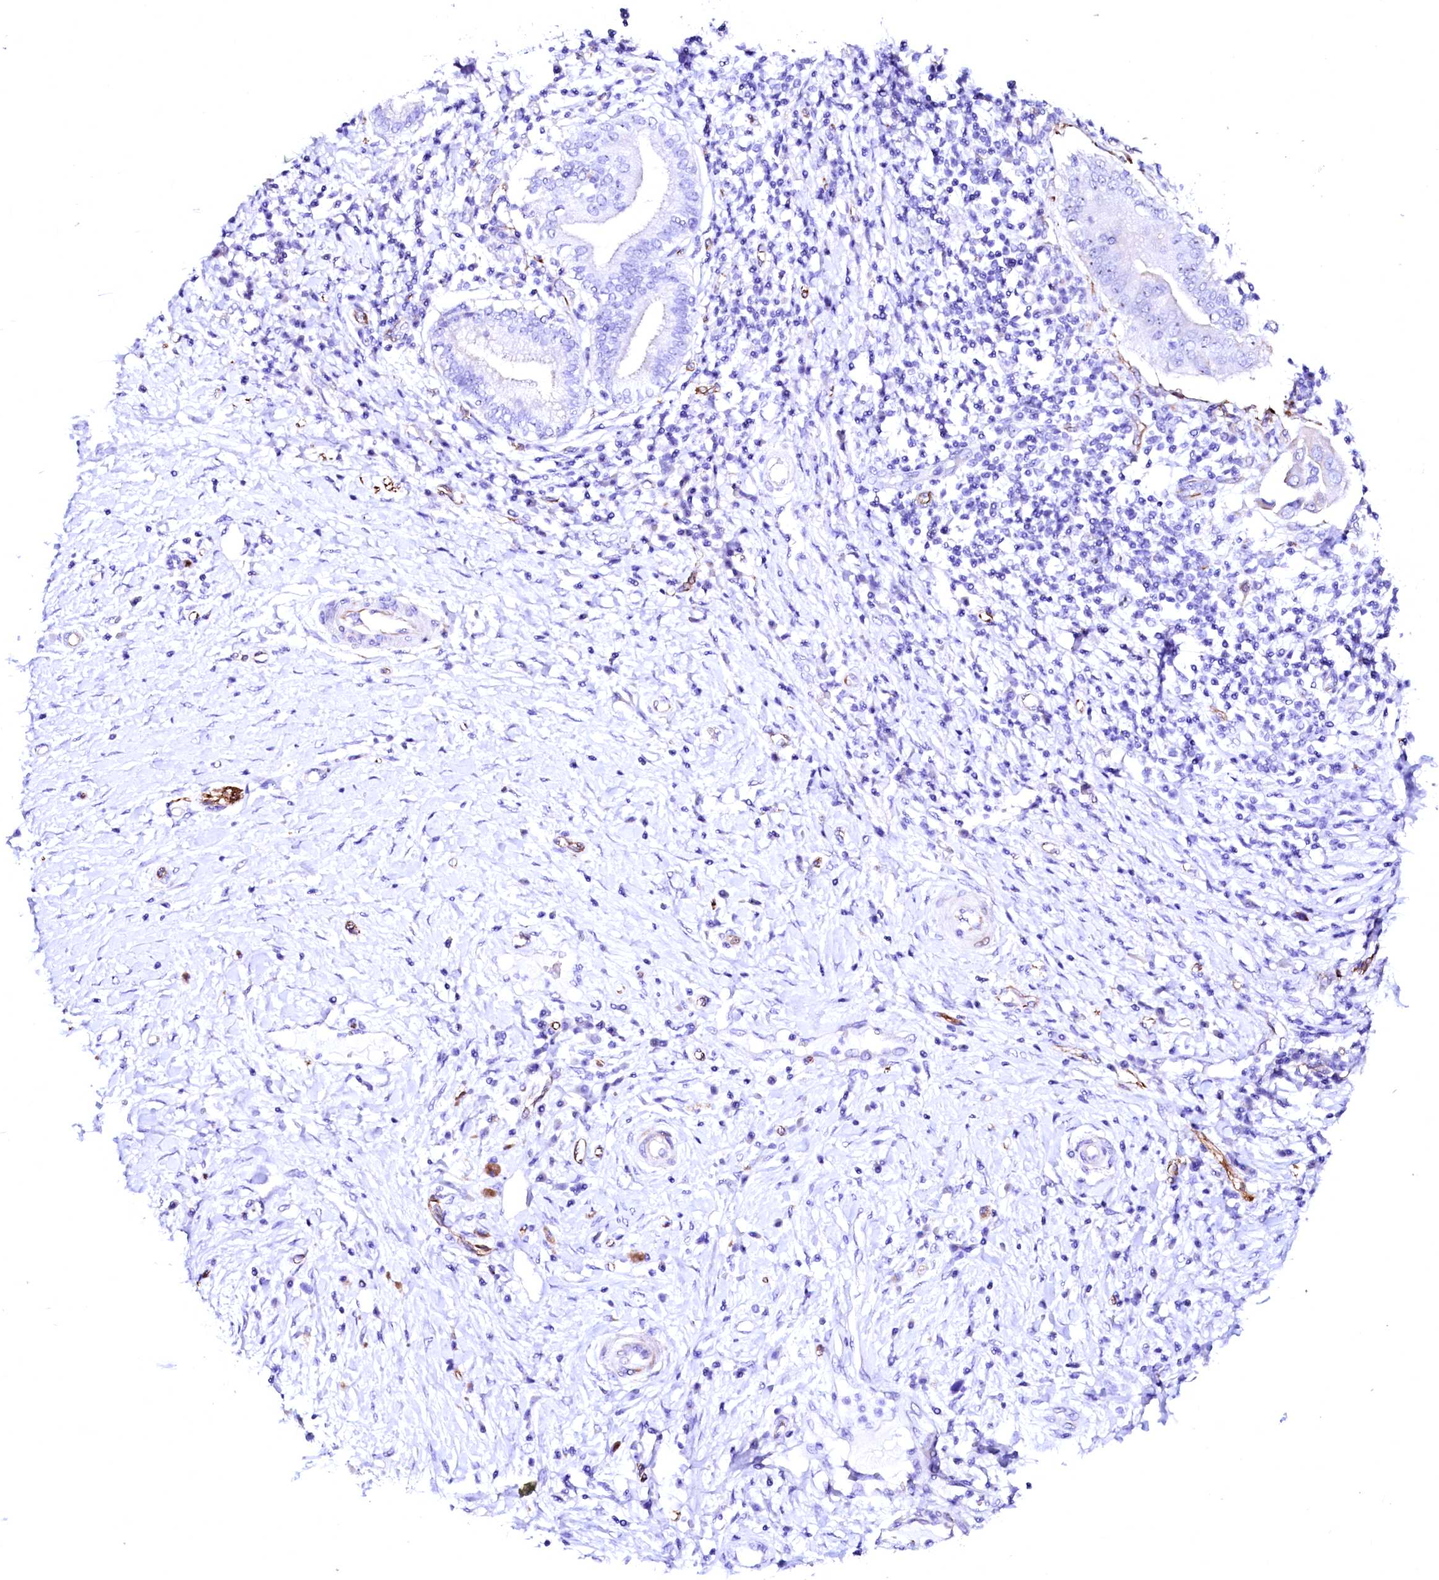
{"staining": {"intensity": "negative", "quantity": "none", "location": "none"}, "tissue": "pancreatic cancer", "cell_type": "Tumor cells", "image_type": "cancer", "snomed": [{"axis": "morphology", "description": "Adenocarcinoma, NOS"}, {"axis": "topography", "description": "Pancreas"}], "caption": "Immunohistochemistry (IHC) micrograph of human pancreatic cancer stained for a protein (brown), which demonstrates no expression in tumor cells. The staining was performed using DAB to visualize the protein expression in brown, while the nuclei were stained in blue with hematoxylin (Magnification: 20x).", "gene": "SFR1", "patient": {"sex": "male", "age": 68}}